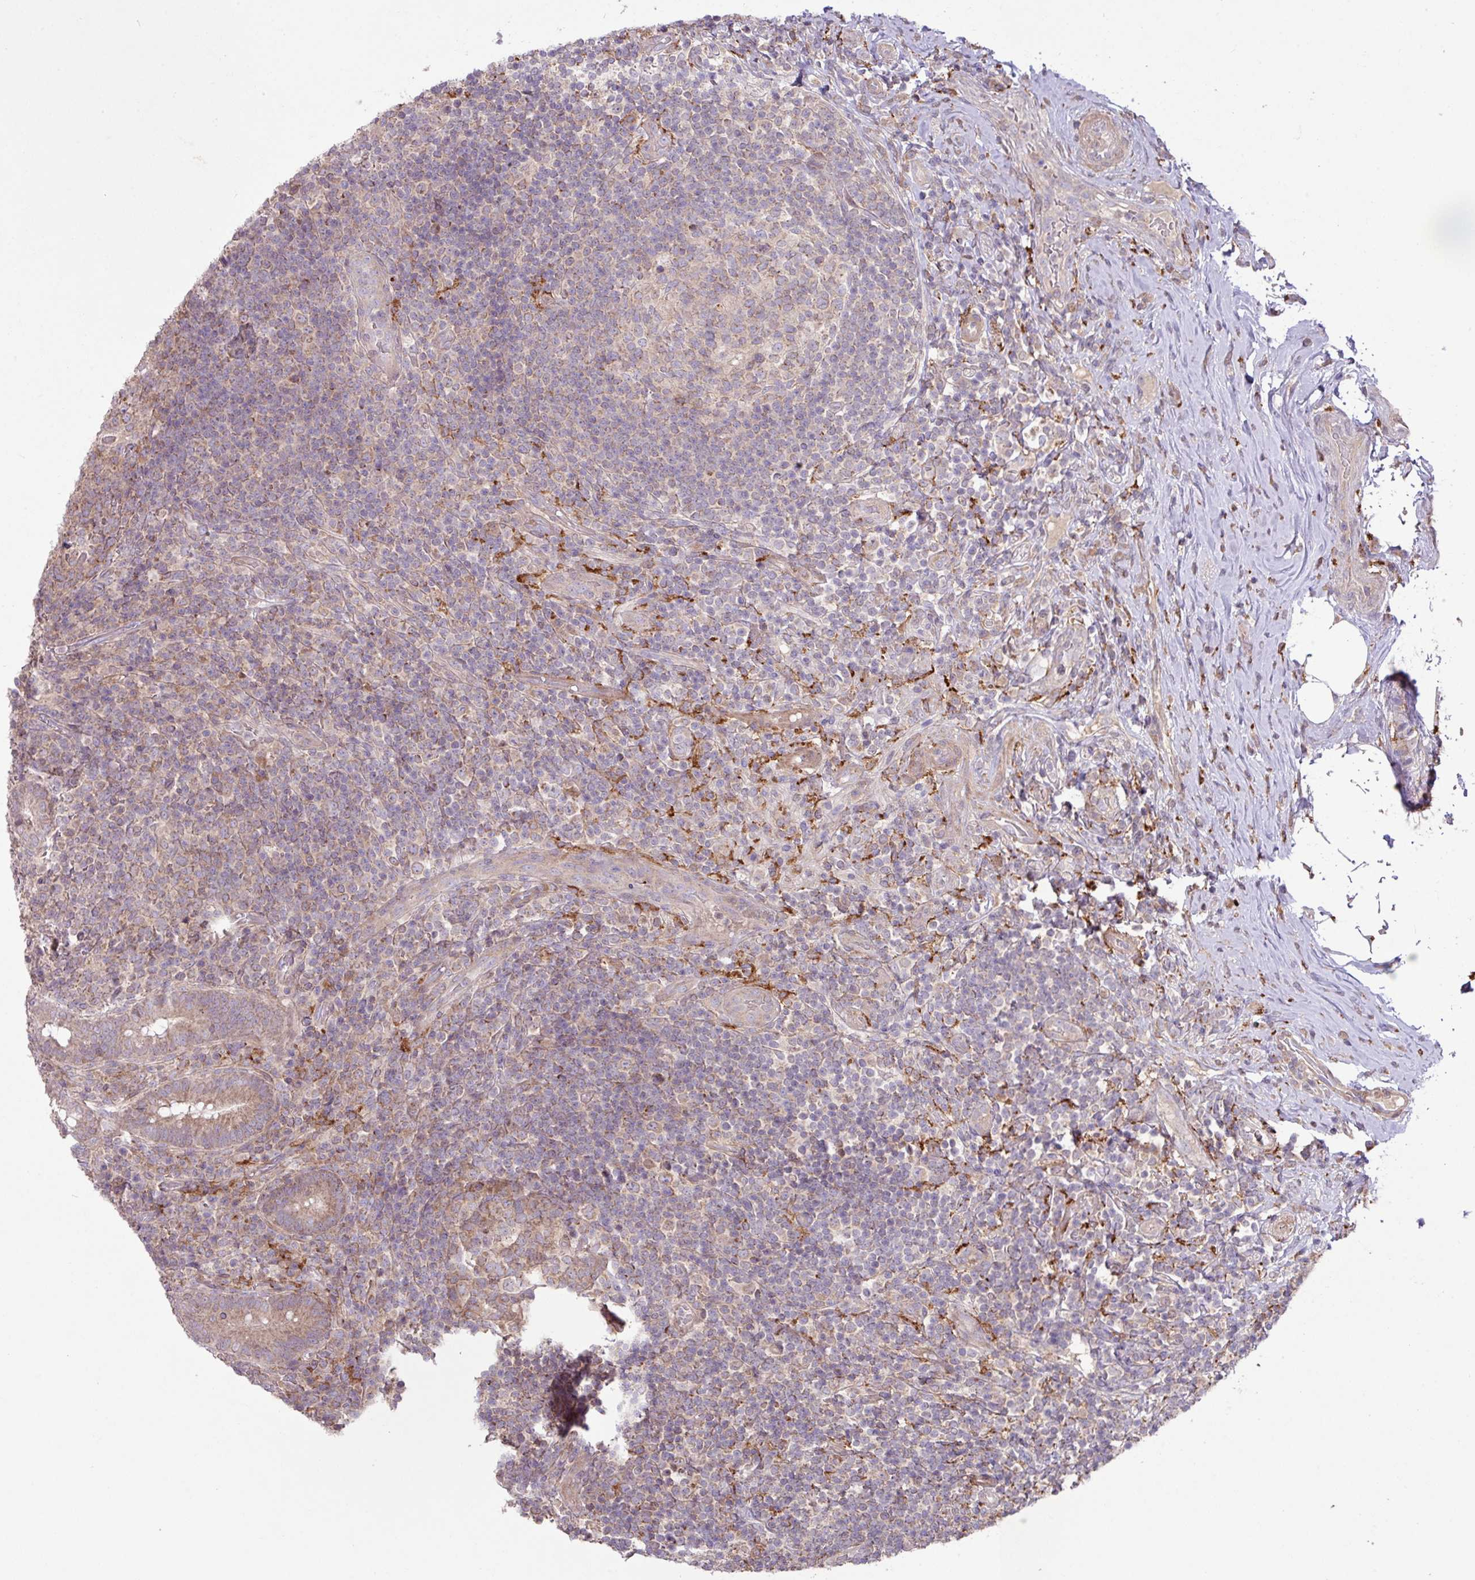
{"staining": {"intensity": "weak", "quantity": "25%-75%", "location": "cytoplasmic/membranous"}, "tissue": "appendix", "cell_type": "Glandular cells", "image_type": "normal", "snomed": [{"axis": "morphology", "description": "Normal tissue, NOS"}, {"axis": "topography", "description": "Appendix"}], "caption": "Immunohistochemistry (IHC) of benign appendix reveals low levels of weak cytoplasmic/membranous staining in about 25%-75% of glandular cells.", "gene": "ARHGEF25", "patient": {"sex": "female", "age": 43}}